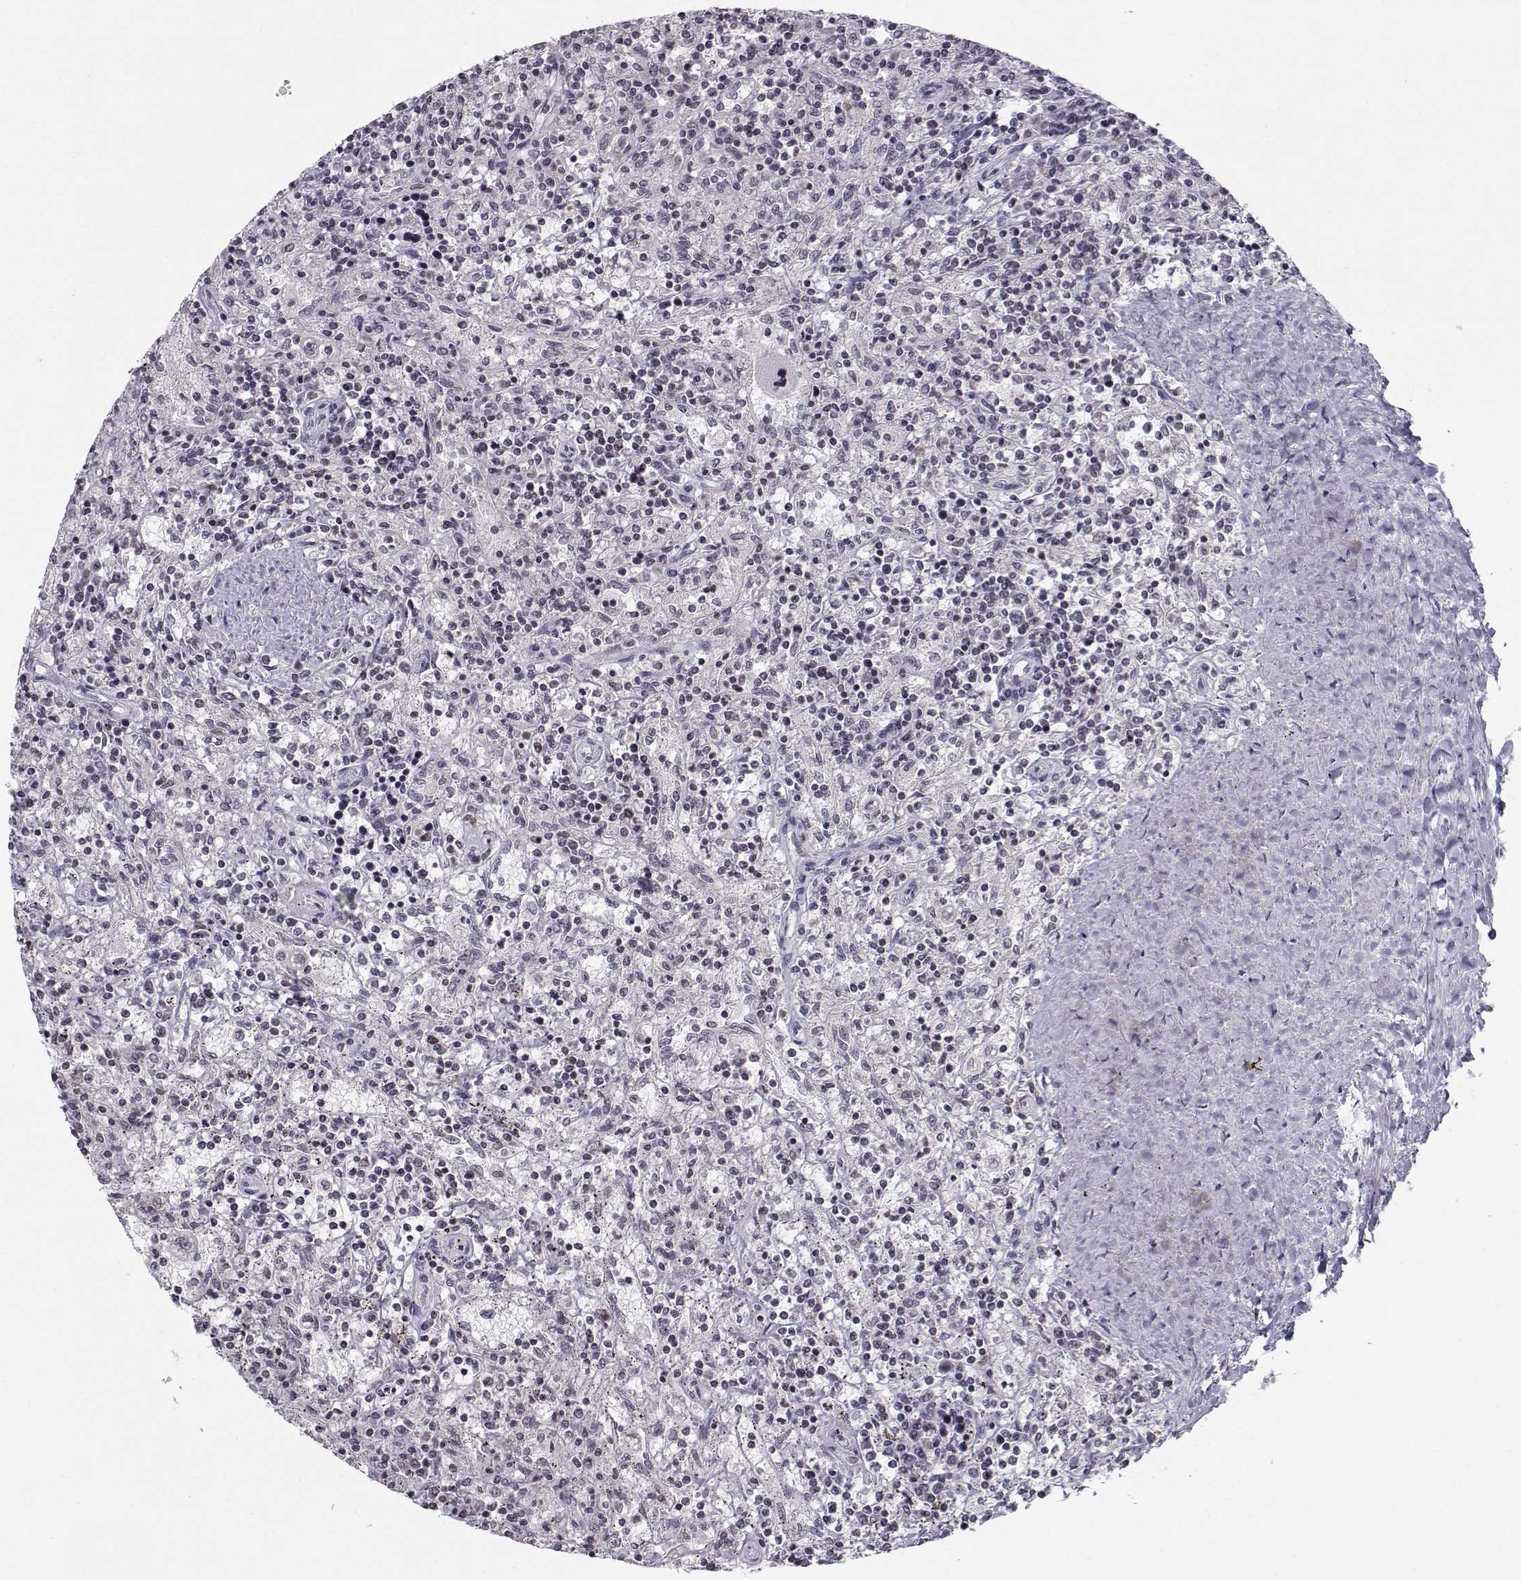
{"staining": {"intensity": "negative", "quantity": "none", "location": "none"}, "tissue": "lymphoma", "cell_type": "Tumor cells", "image_type": "cancer", "snomed": [{"axis": "morphology", "description": "Malignant lymphoma, non-Hodgkin's type, Low grade"}, {"axis": "topography", "description": "Spleen"}], "caption": "A histopathology image of malignant lymphoma, non-Hodgkin's type (low-grade) stained for a protein reveals no brown staining in tumor cells. (Brightfield microscopy of DAB immunohistochemistry (IHC) at high magnification).", "gene": "MARCHF4", "patient": {"sex": "male", "age": 62}}